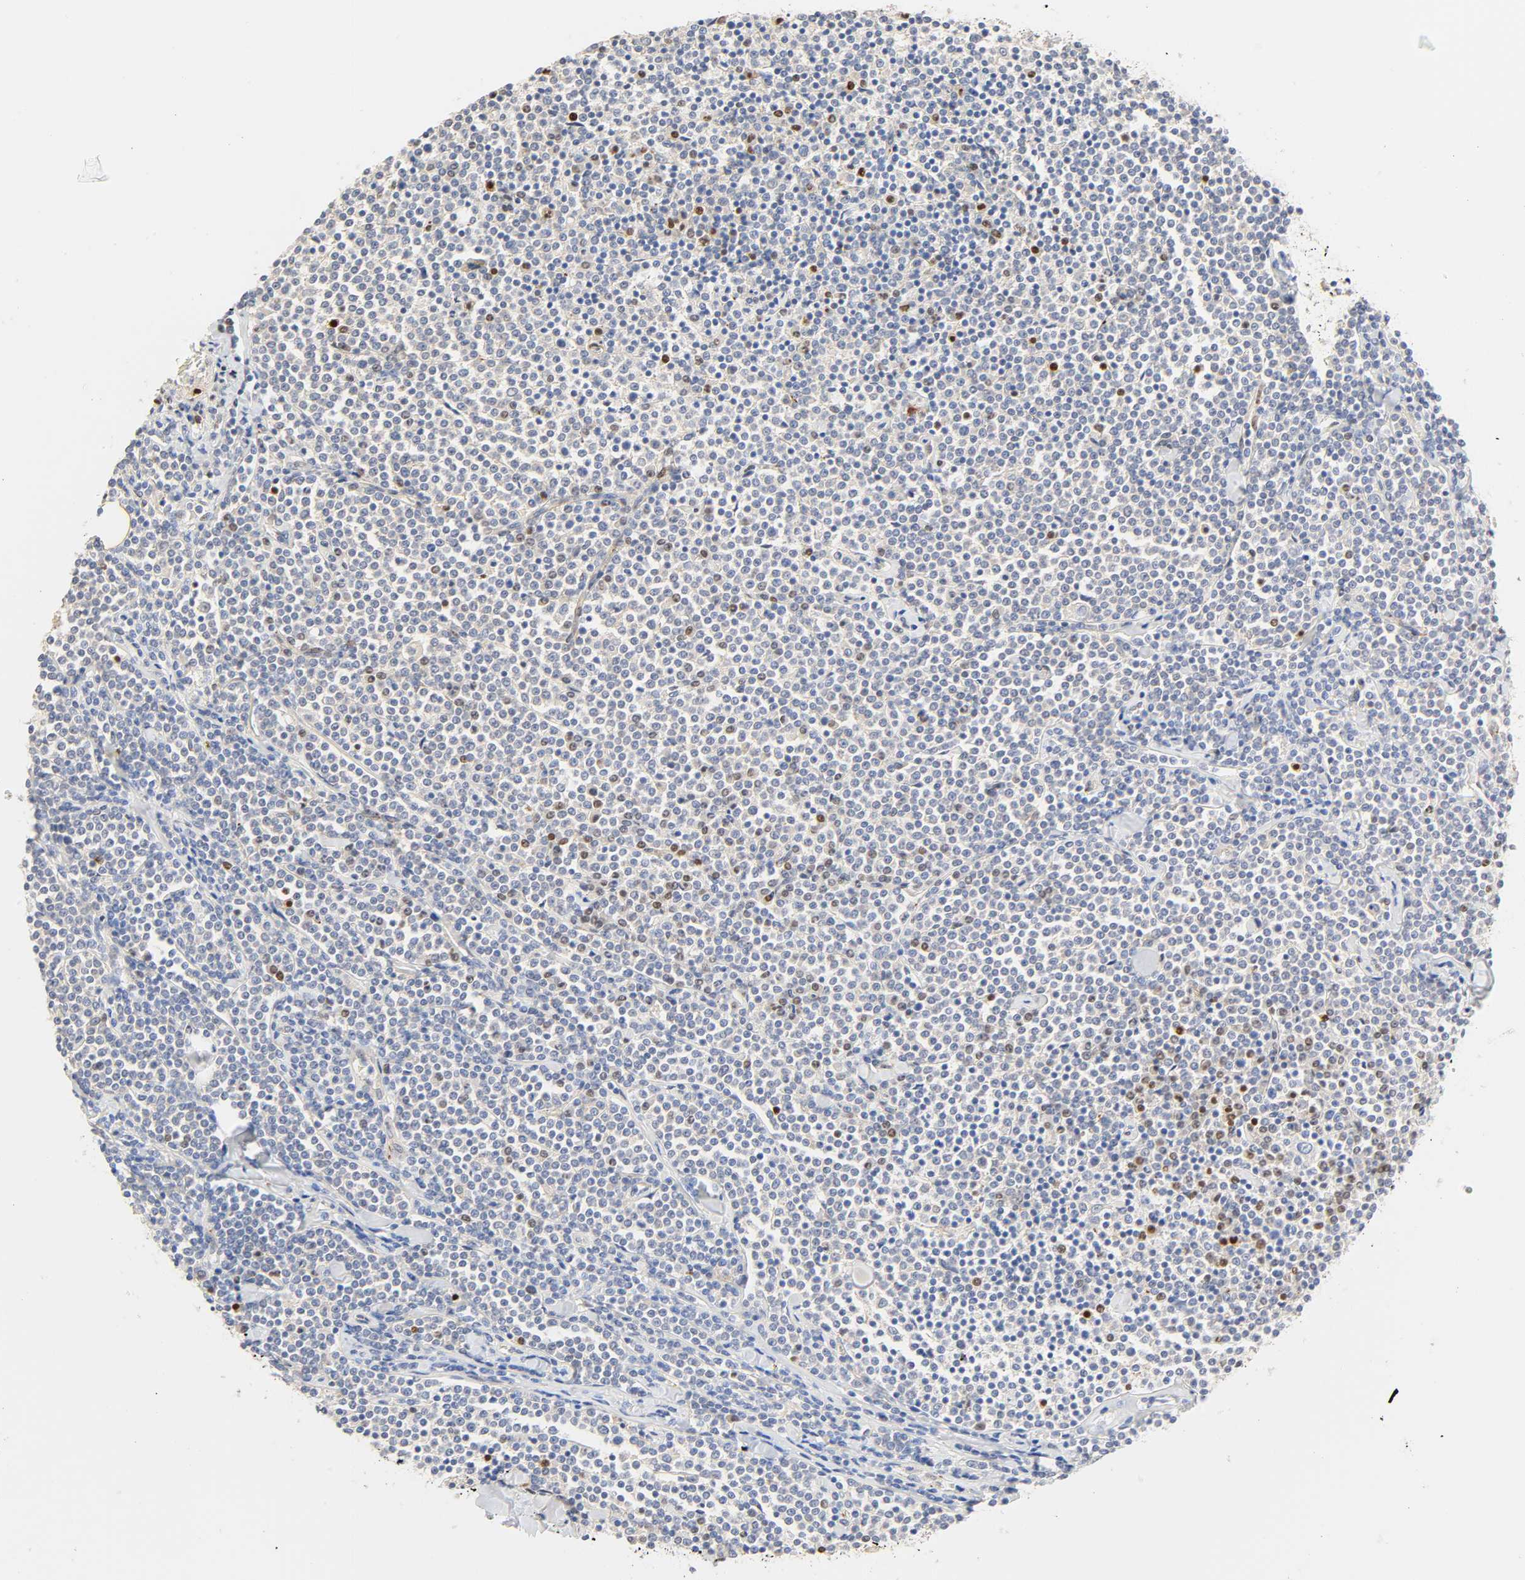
{"staining": {"intensity": "negative", "quantity": "none", "location": "none"}, "tissue": "lymphoma", "cell_type": "Tumor cells", "image_type": "cancer", "snomed": [{"axis": "morphology", "description": "Malignant lymphoma, non-Hodgkin's type, Low grade"}, {"axis": "topography", "description": "Soft tissue"}], "caption": "Image shows no protein staining in tumor cells of malignant lymphoma, non-Hodgkin's type (low-grade) tissue.", "gene": "BORCS8-MEF2B", "patient": {"sex": "male", "age": 92}}